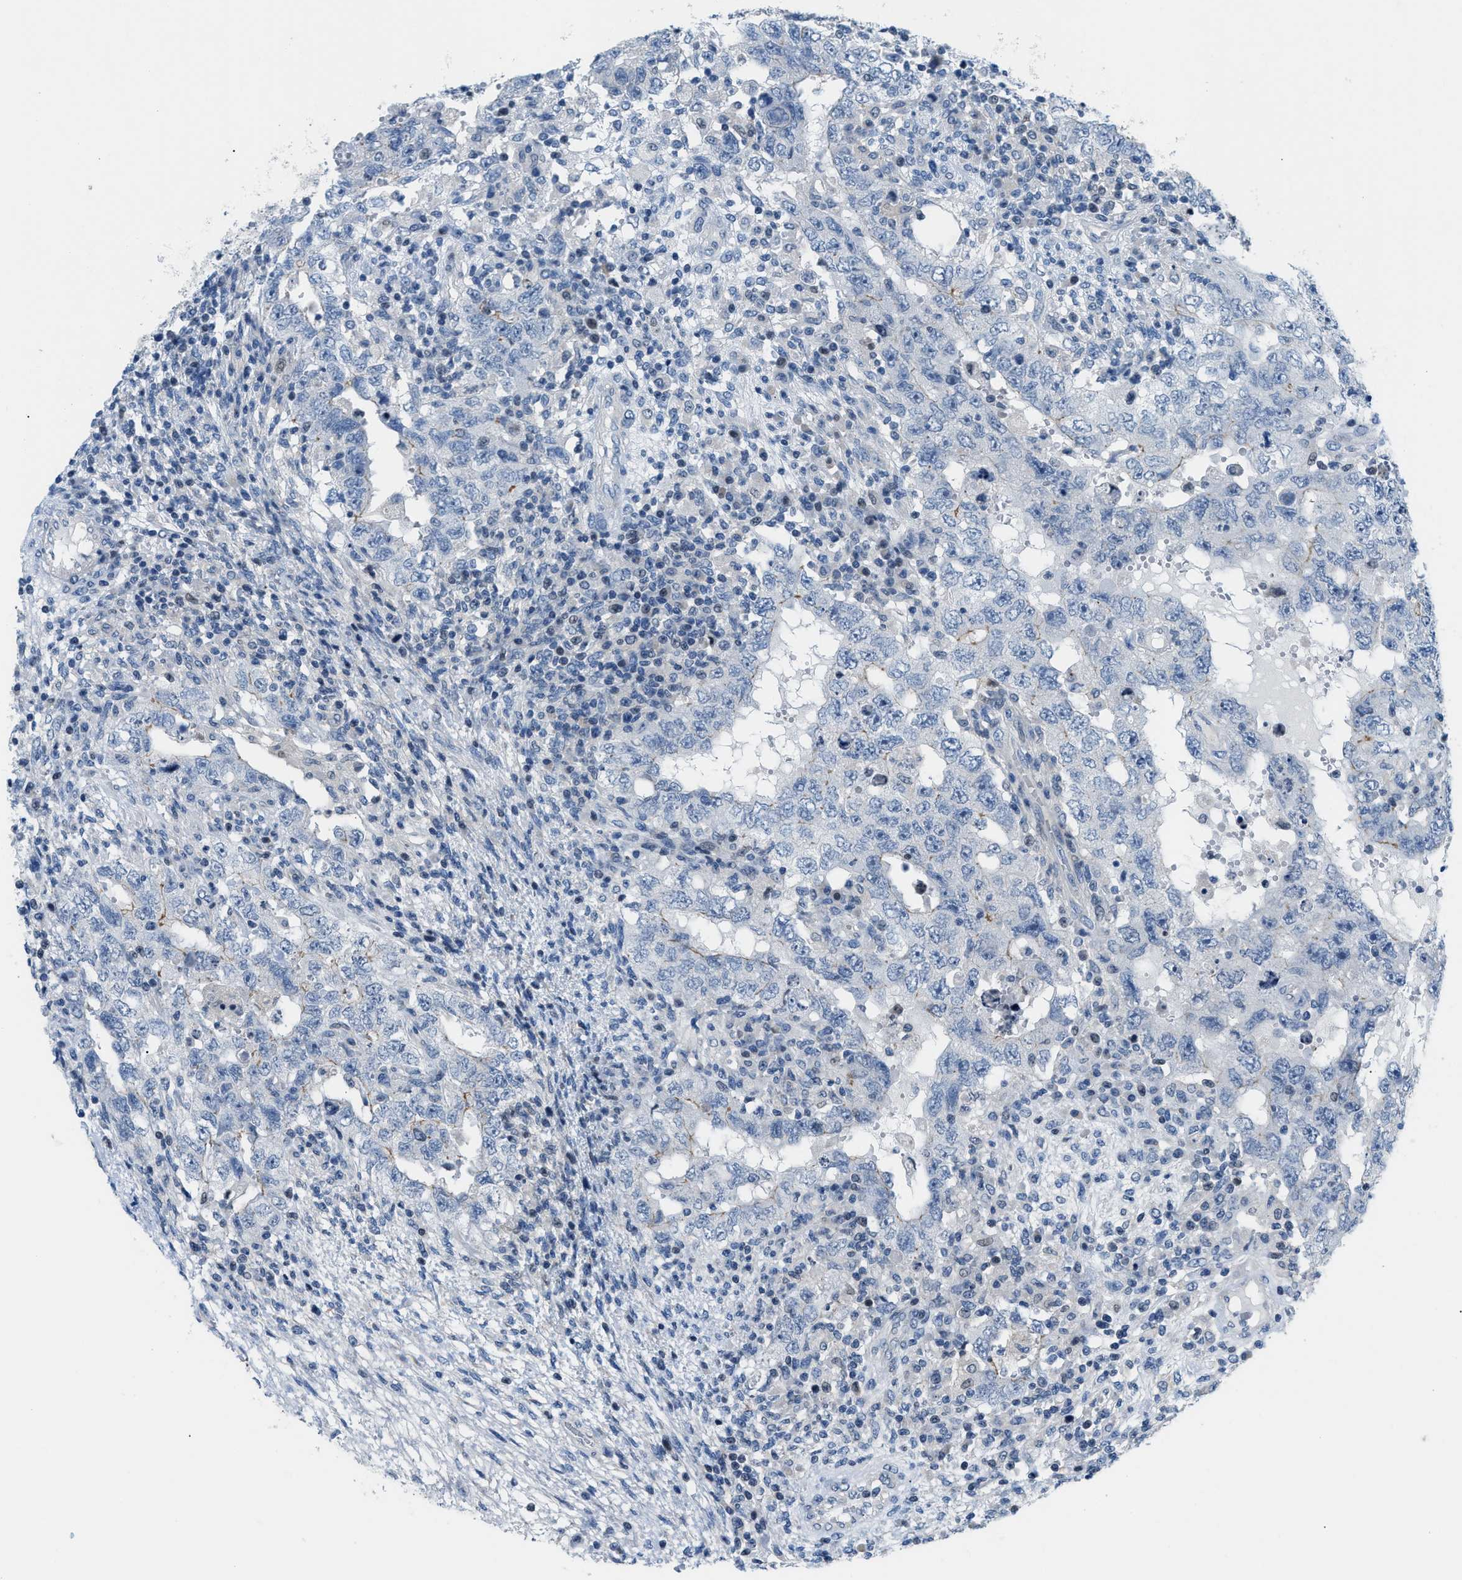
{"staining": {"intensity": "negative", "quantity": "none", "location": "none"}, "tissue": "testis cancer", "cell_type": "Tumor cells", "image_type": "cancer", "snomed": [{"axis": "morphology", "description": "Carcinoma, Embryonal, NOS"}, {"axis": "topography", "description": "Testis"}], "caption": "Histopathology image shows no protein positivity in tumor cells of embryonal carcinoma (testis) tissue.", "gene": "FDCSP", "patient": {"sex": "male", "age": 26}}